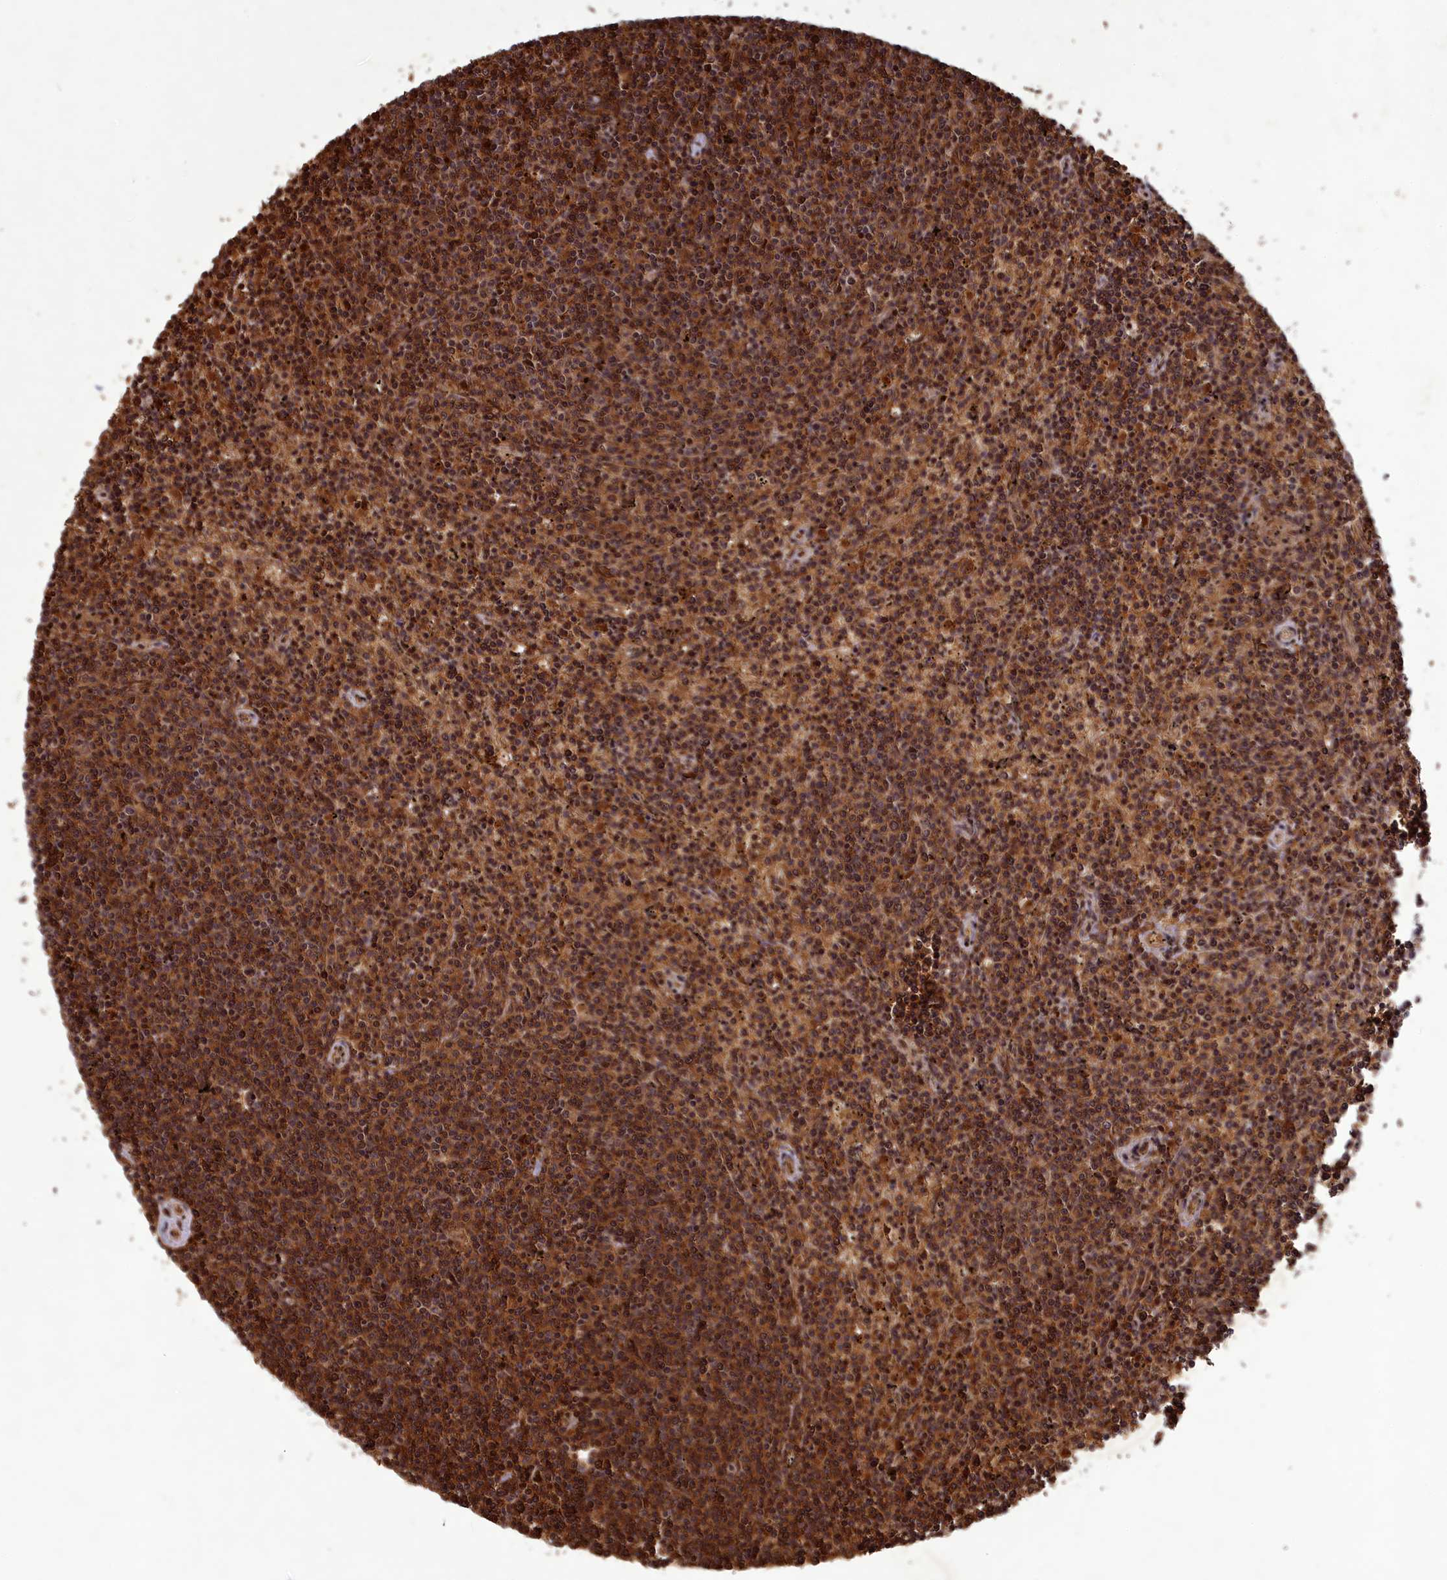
{"staining": {"intensity": "strong", "quantity": ">75%", "location": "cytoplasmic/membranous,nuclear"}, "tissue": "lymphoma", "cell_type": "Tumor cells", "image_type": "cancer", "snomed": [{"axis": "morphology", "description": "Malignant lymphoma, non-Hodgkin's type, Low grade"}, {"axis": "topography", "description": "Spleen"}], "caption": "A photomicrograph of human lymphoma stained for a protein reveals strong cytoplasmic/membranous and nuclear brown staining in tumor cells.", "gene": "SRMS", "patient": {"sex": "female", "age": 50}}